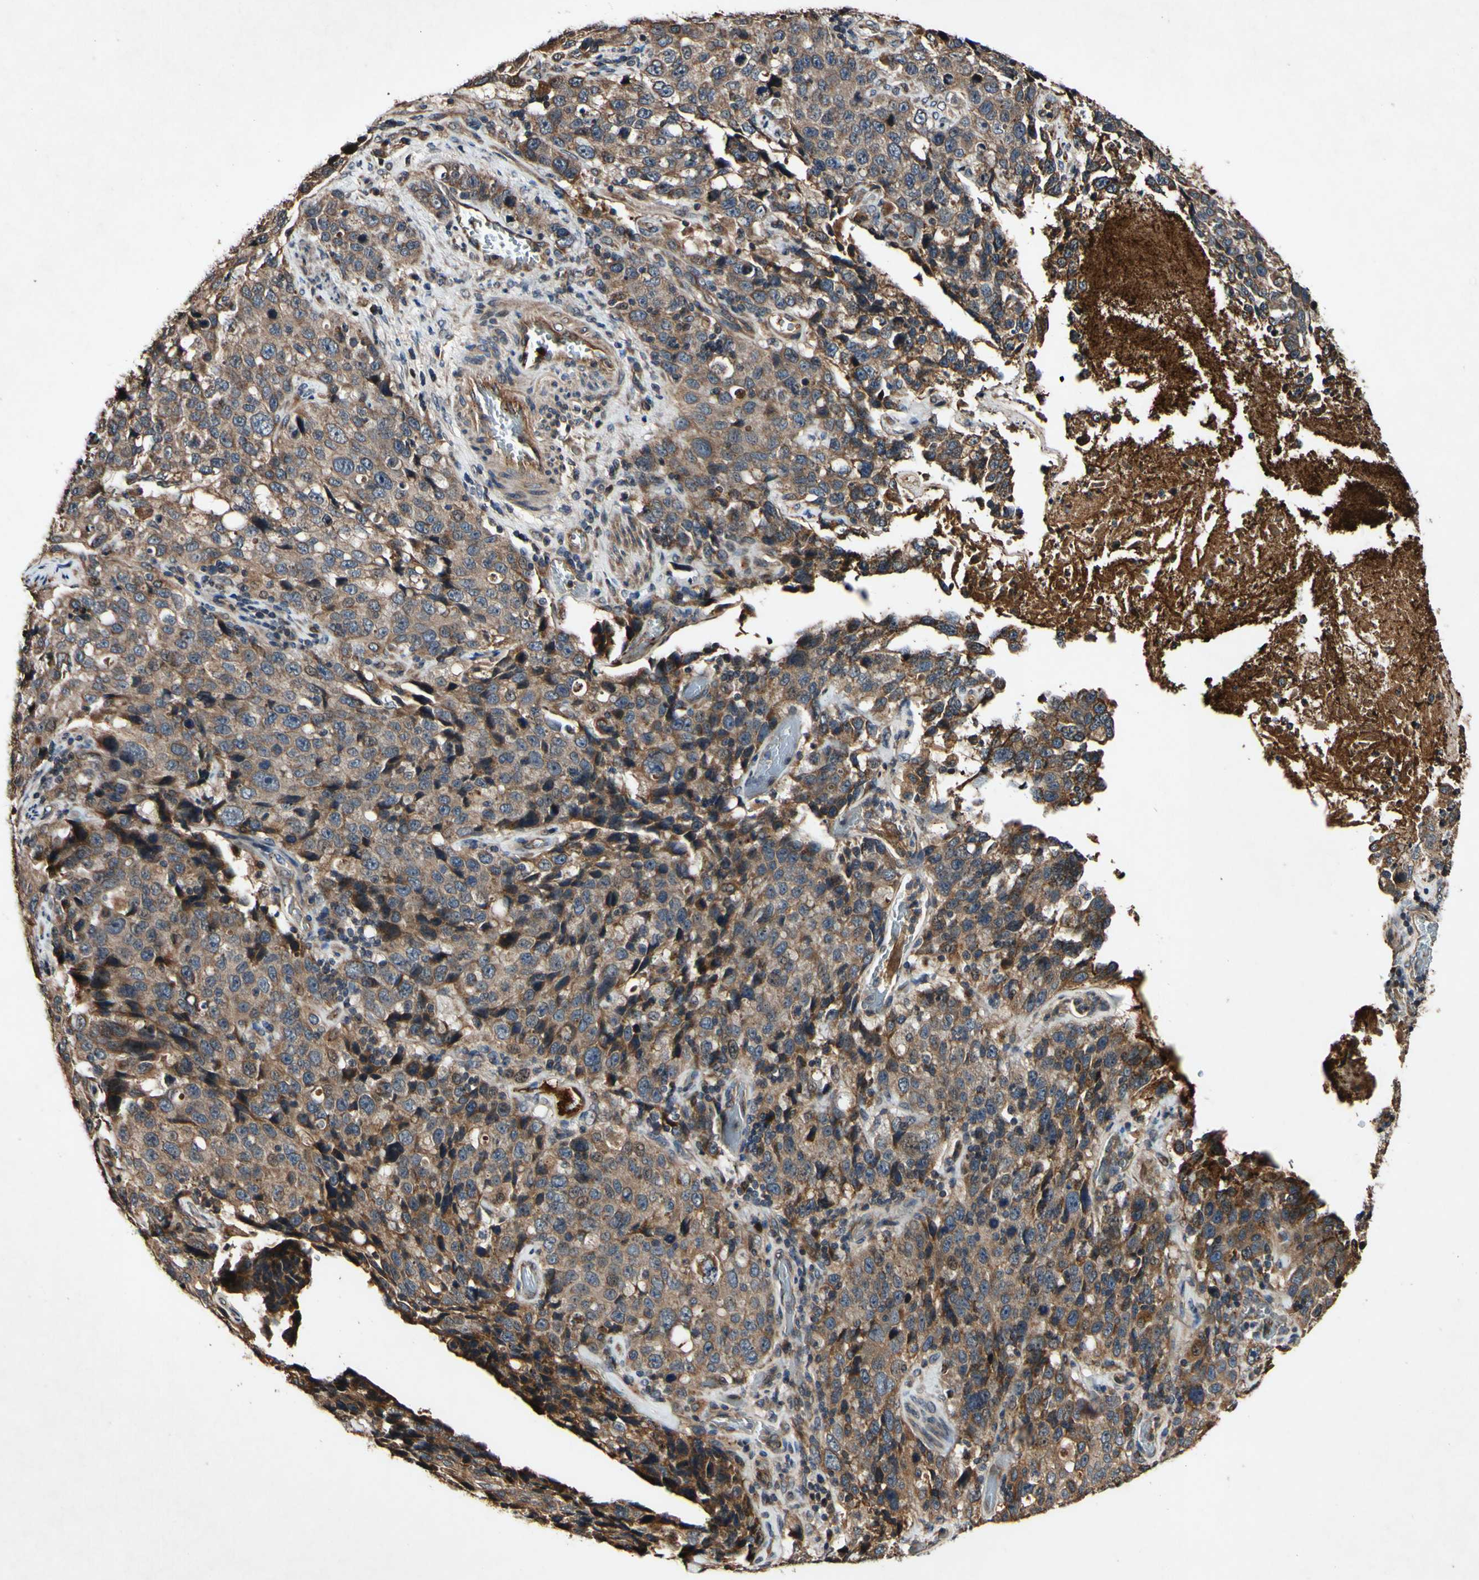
{"staining": {"intensity": "moderate", "quantity": ">75%", "location": "cytoplasmic/membranous"}, "tissue": "stomach cancer", "cell_type": "Tumor cells", "image_type": "cancer", "snomed": [{"axis": "morphology", "description": "Normal tissue, NOS"}, {"axis": "morphology", "description": "Adenocarcinoma, NOS"}, {"axis": "topography", "description": "Stomach"}], "caption": "Immunohistochemical staining of stomach cancer demonstrates medium levels of moderate cytoplasmic/membranous protein expression in about >75% of tumor cells. (brown staining indicates protein expression, while blue staining denotes nuclei).", "gene": "PLAT", "patient": {"sex": "male", "age": 48}}